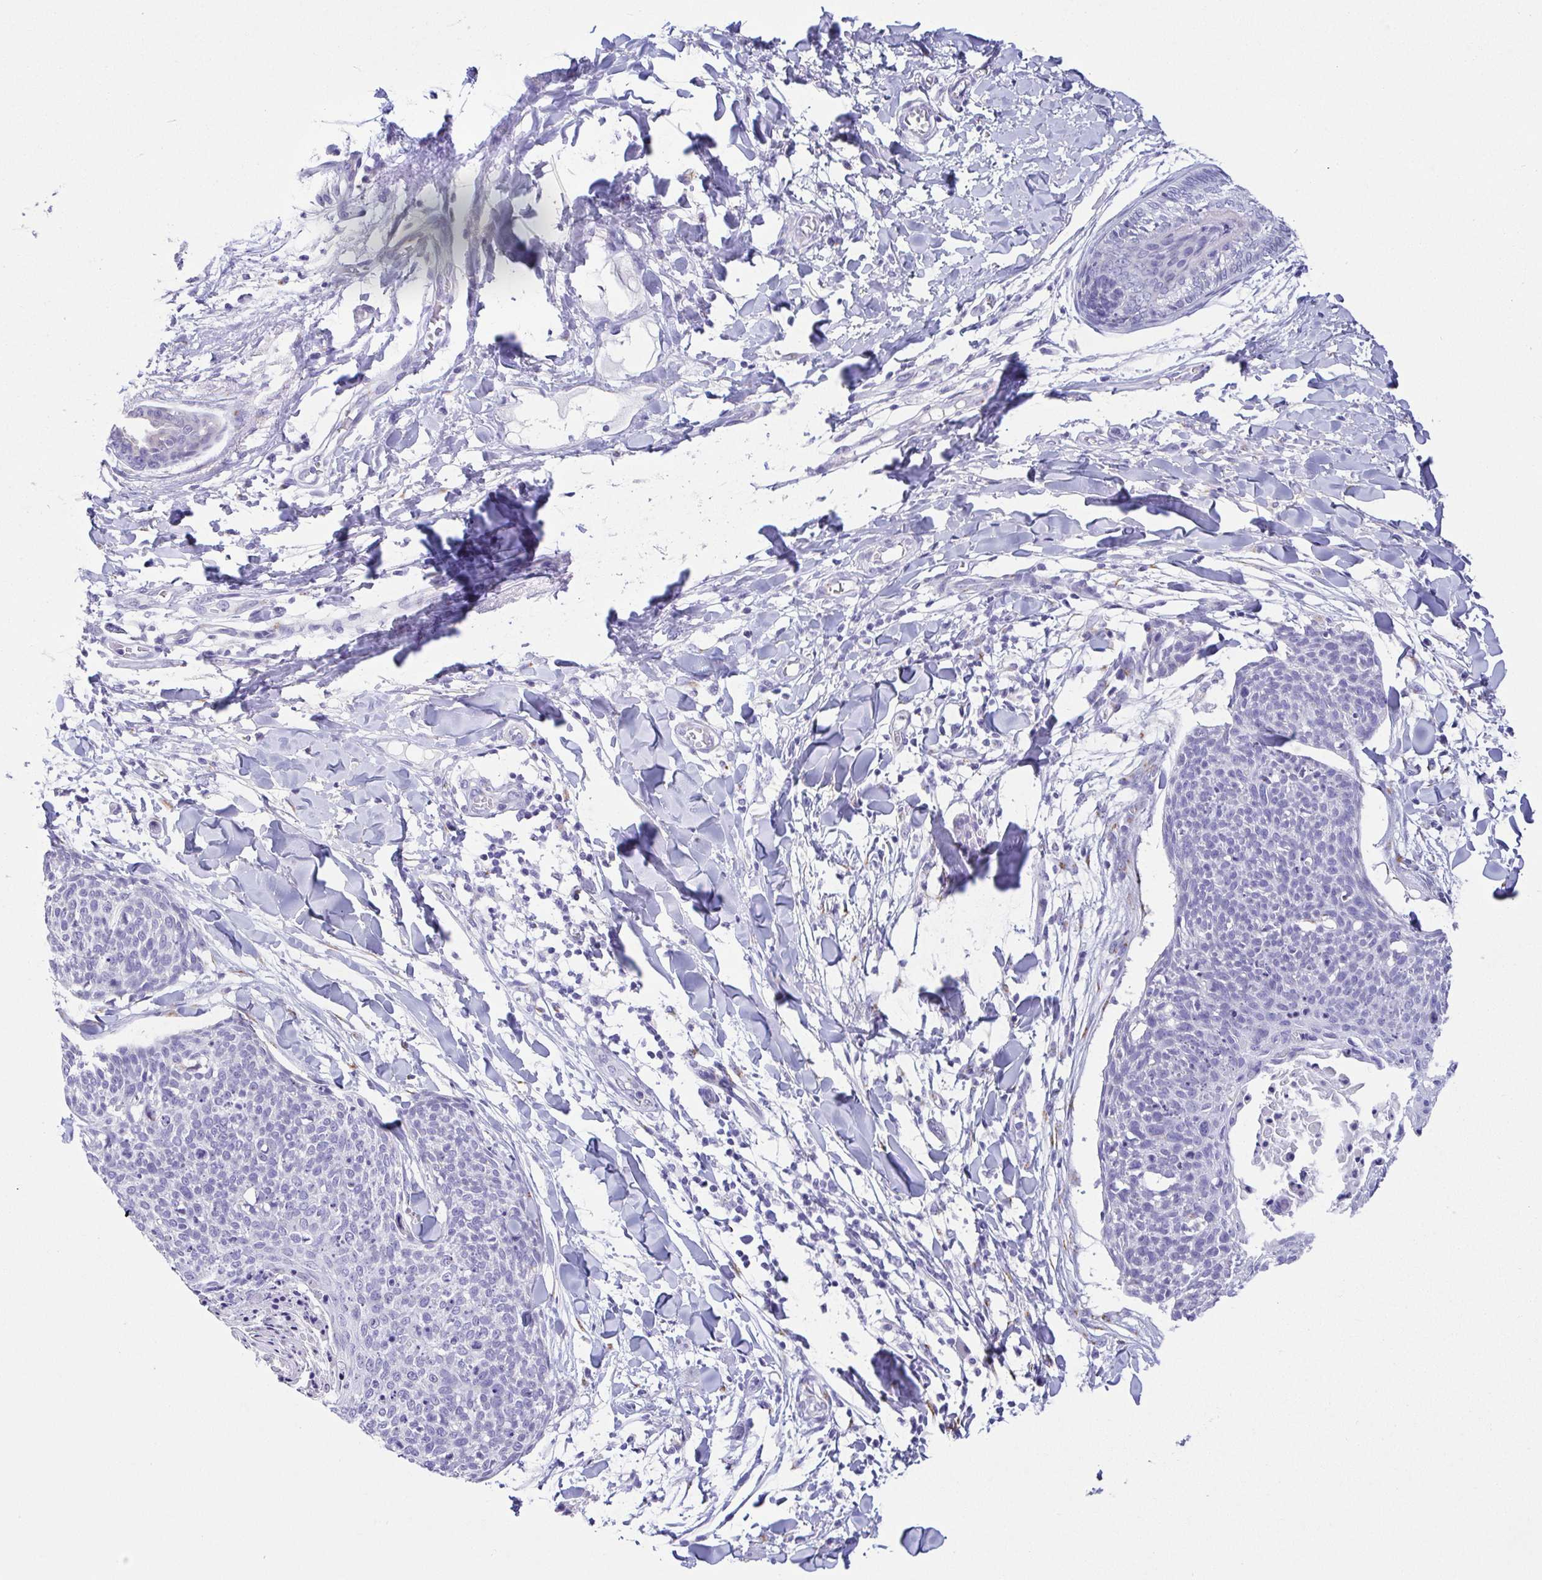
{"staining": {"intensity": "negative", "quantity": "none", "location": "none"}, "tissue": "skin cancer", "cell_type": "Tumor cells", "image_type": "cancer", "snomed": [{"axis": "morphology", "description": "Squamous cell carcinoma, NOS"}, {"axis": "topography", "description": "Skin"}, {"axis": "topography", "description": "Vulva"}], "caption": "There is no significant expression in tumor cells of skin cancer (squamous cell carcinoma).", "gene": "SULT1B1", "patient": {"sex": "female", "age": 75}}